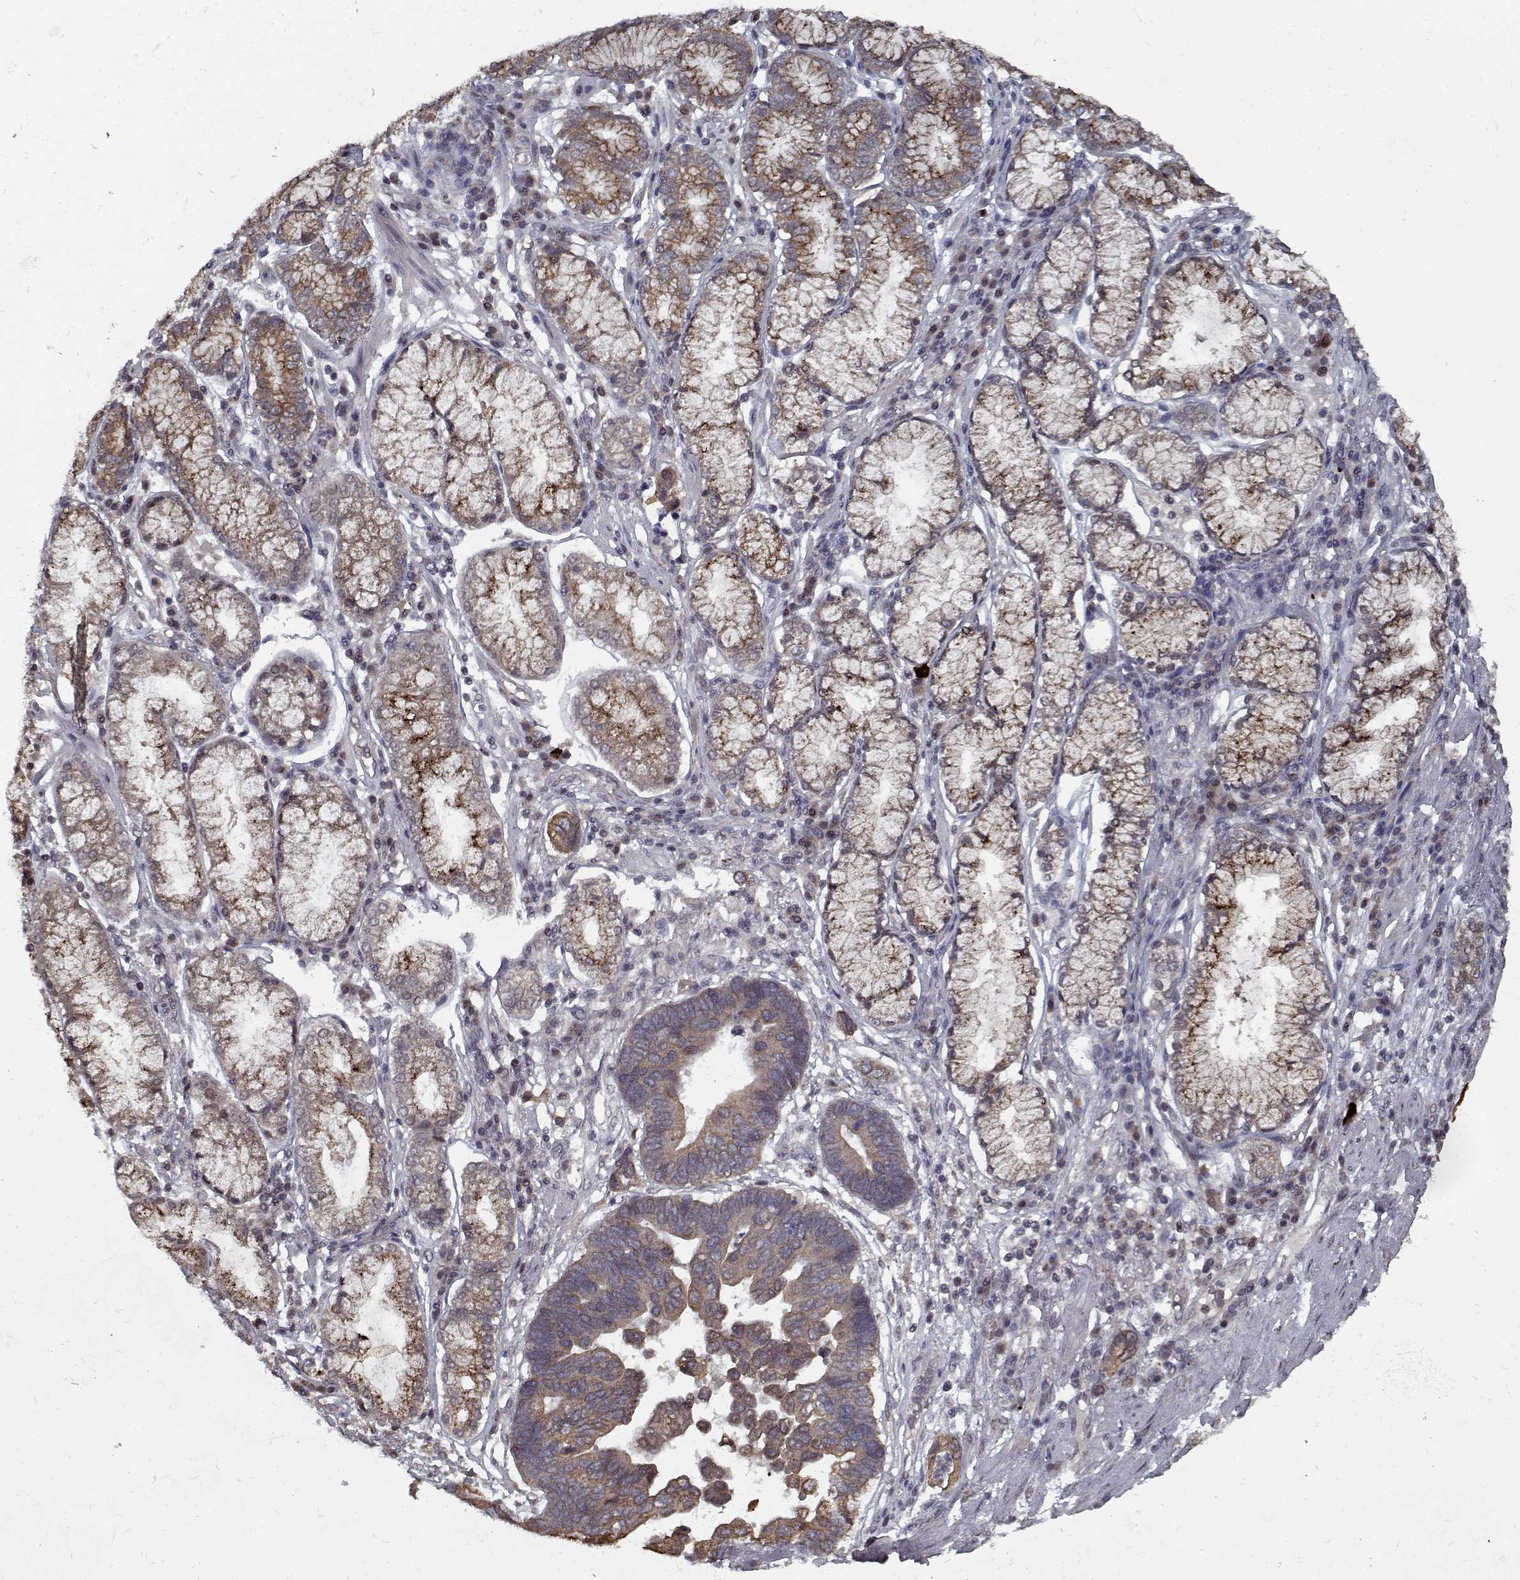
{"staining": {"intensity": "moderate", "quantity": ">75%", "location": "cytoplasmic/membranous"}, "tissue": "stomach cancer", "cell_type": "Tumor cells", "image_type": "cancer", "snomed": [{"axis": "morphology", "description": "Adenocarcinoma, NOS"}, {"axis": "topography", "description": "Stomach"}], "caption": "The immunohistochemical stain highlights moderate cytoplasmic/membranous staining in tumor cells of stomach adenocarcinoma tissue.", "gene": "NLK", "patient": {"sex": "male", "age": 84}}